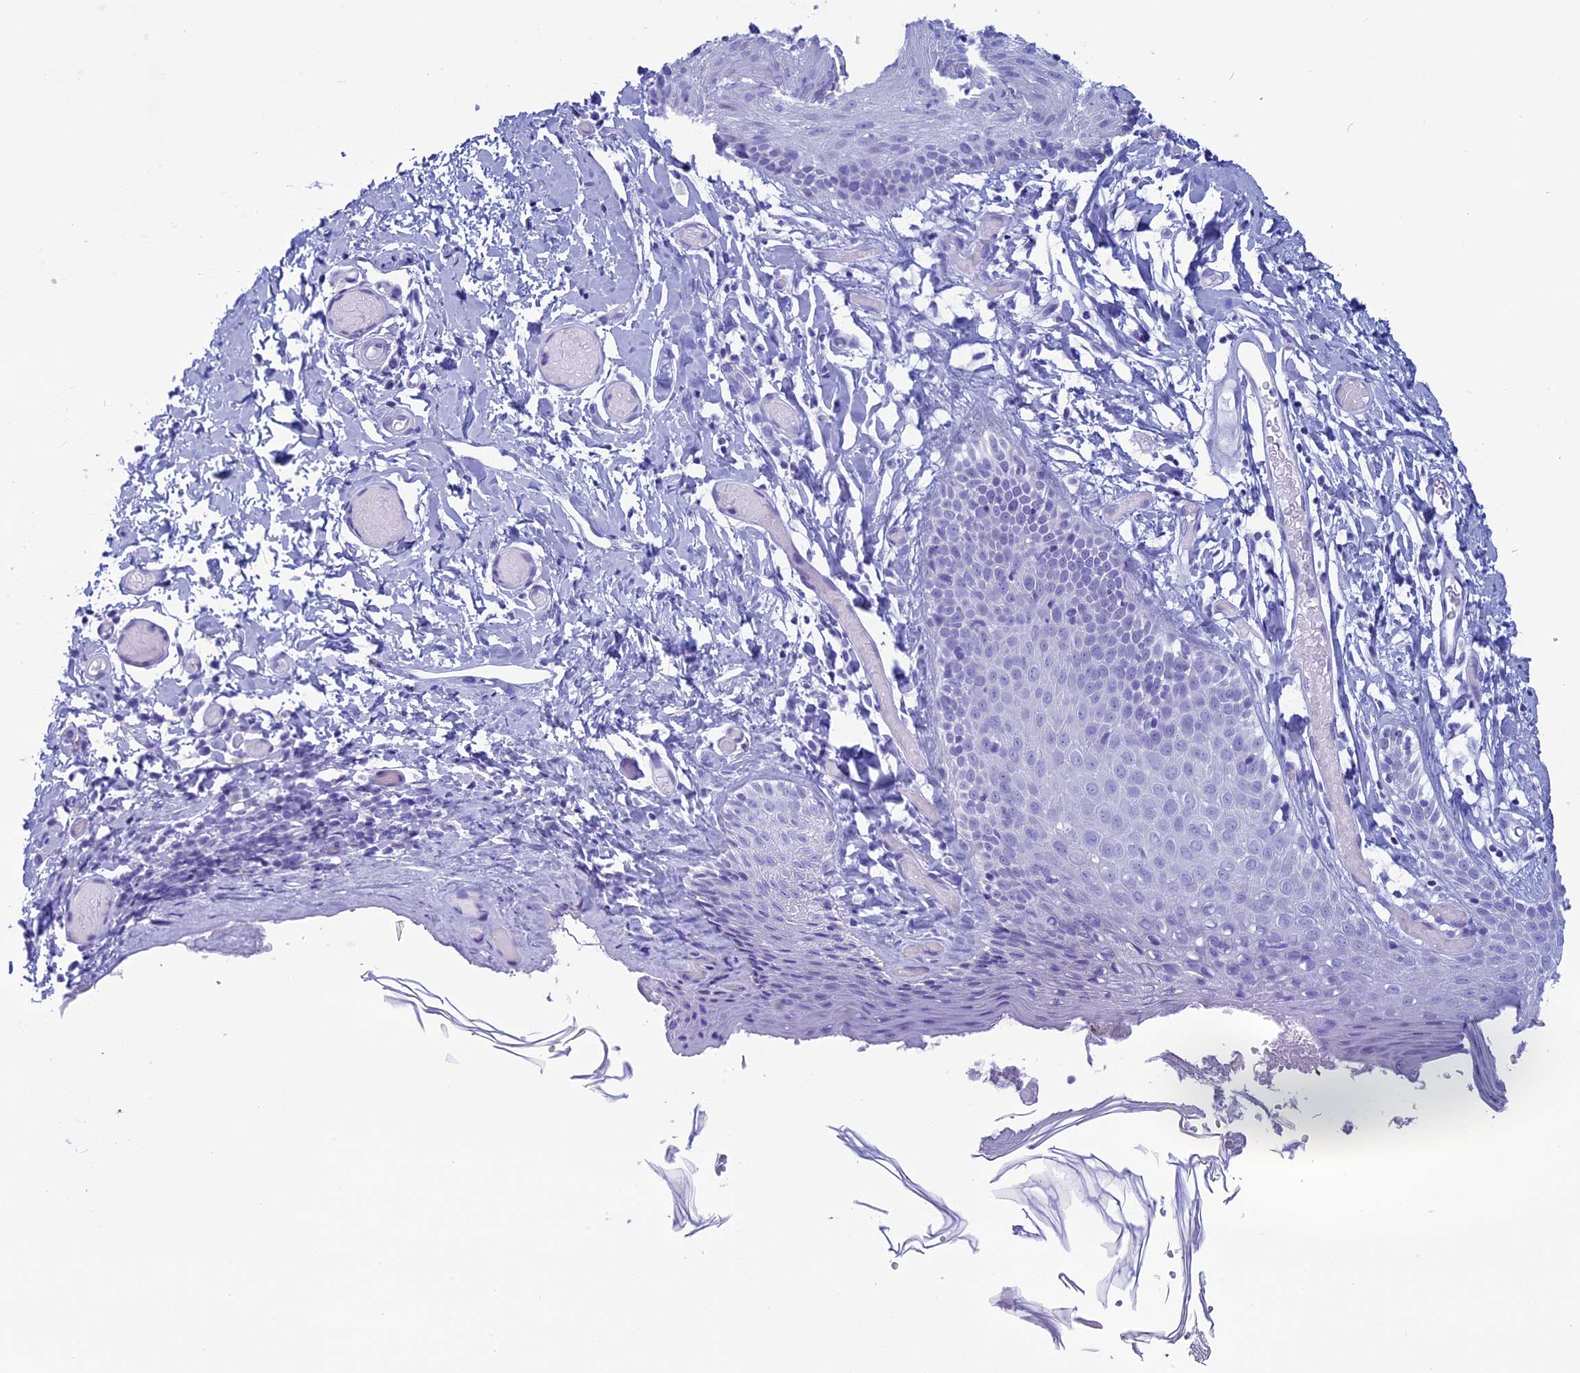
{"staining": {"intensity": "negative", "quantity": "none", "location": "none"}, "tissue": "skin", "cell_type": "Epidermal cells", "image_type": "normal", "snomed": [{"axis": "morphology", "description": "Normal tissue, NOS"}, {"axis": "topography", "description": "Adipose tissue"}, {"axis": "topography", "description": "Vascular tissue"}, {"axis": "topography", "description": "Vulva"}, {"axis": "topography", "description": "Peripheral nerve tissue"}], "caption": "High magnification brightfield microscopy of normal skin stained with DAB (3,3'-diaminobenzidine) (brown) and counterstained with hematoxylin (blue): epidermal cells show no significant positivity. The staining was performed using DAB (3,3'-diaminobenzidine) to visualize the protein expression in brown, while the nuclei were stained in blue with hematoxylin (Magnification: 20x).", "gene": "FAM169A", "patient": {"sex": "female", "age": 86}}